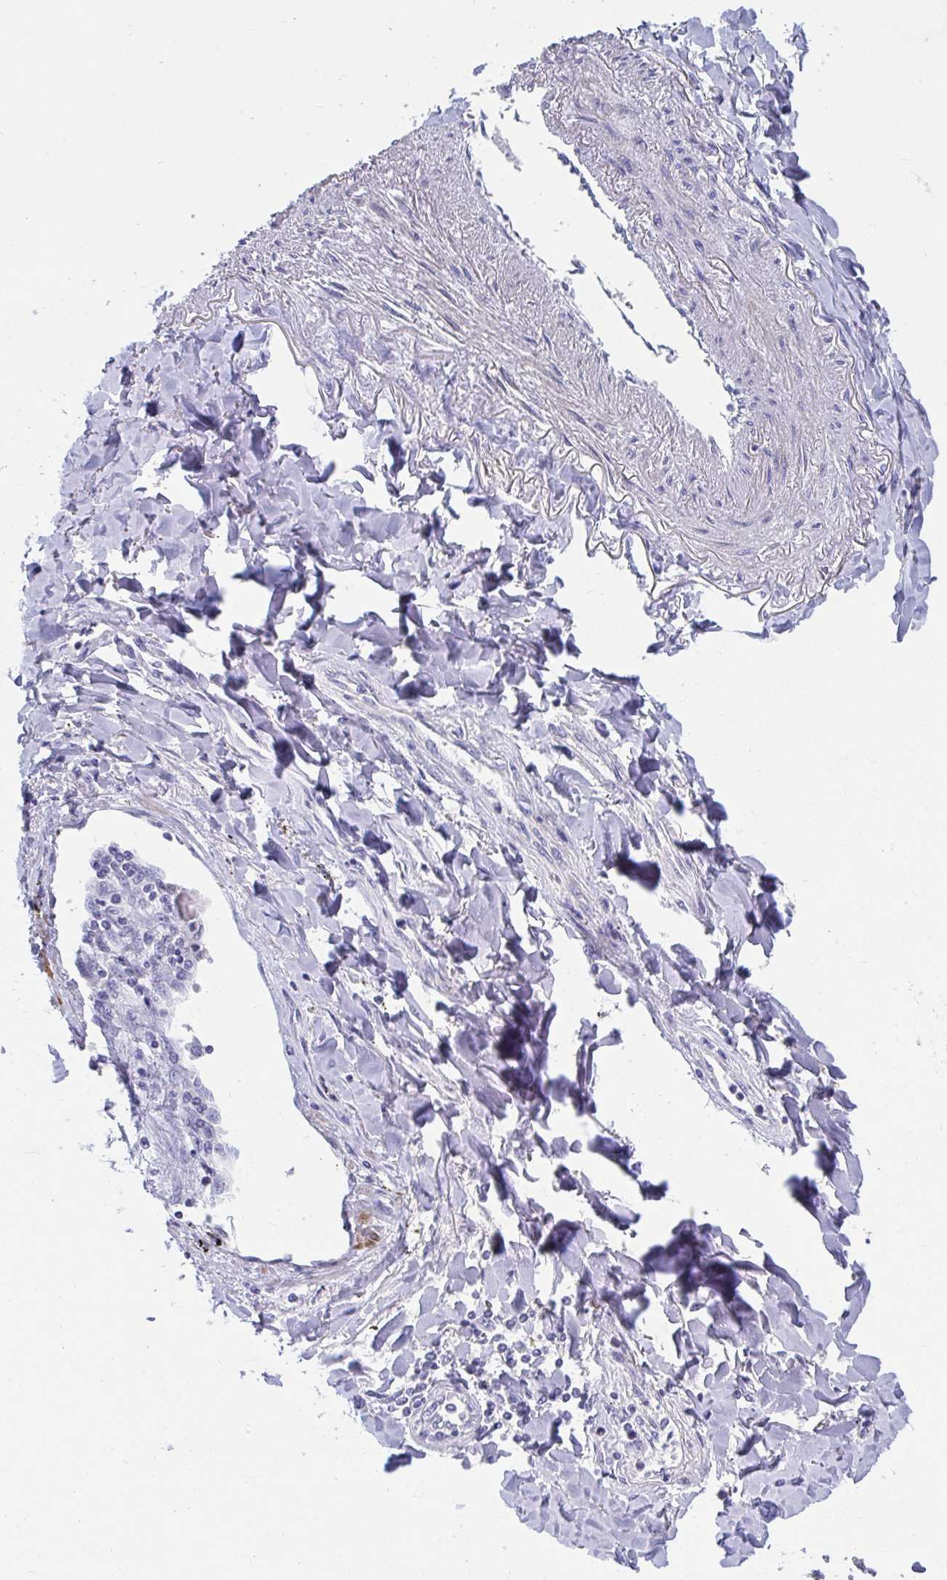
{"staining": {"intensity": "negative", "quantity": "none", "location": "none"}, "tissue": "lung cancer", "cell_type": "Tumor cells", "image_type": "cancer", "snomed": [{"axis": "morphology", "description": "Squamous cell carcinoma, NOS"}, {"axis": "topography", "description": "Lung"}], "caption": "Immunohistochemistry (IHC) histopathology image of human lung squamous cell carcinoma stained for a protein (brown), which exhibits no staining in tumor cells. The staining was performed using DAB to visualize the protein expression in brown, while the nuclei were stained in blue with hematoxylin (Magnification: 20x).", "gene": "ZNF561", "patient": {"sex": "male", "age": 74}}